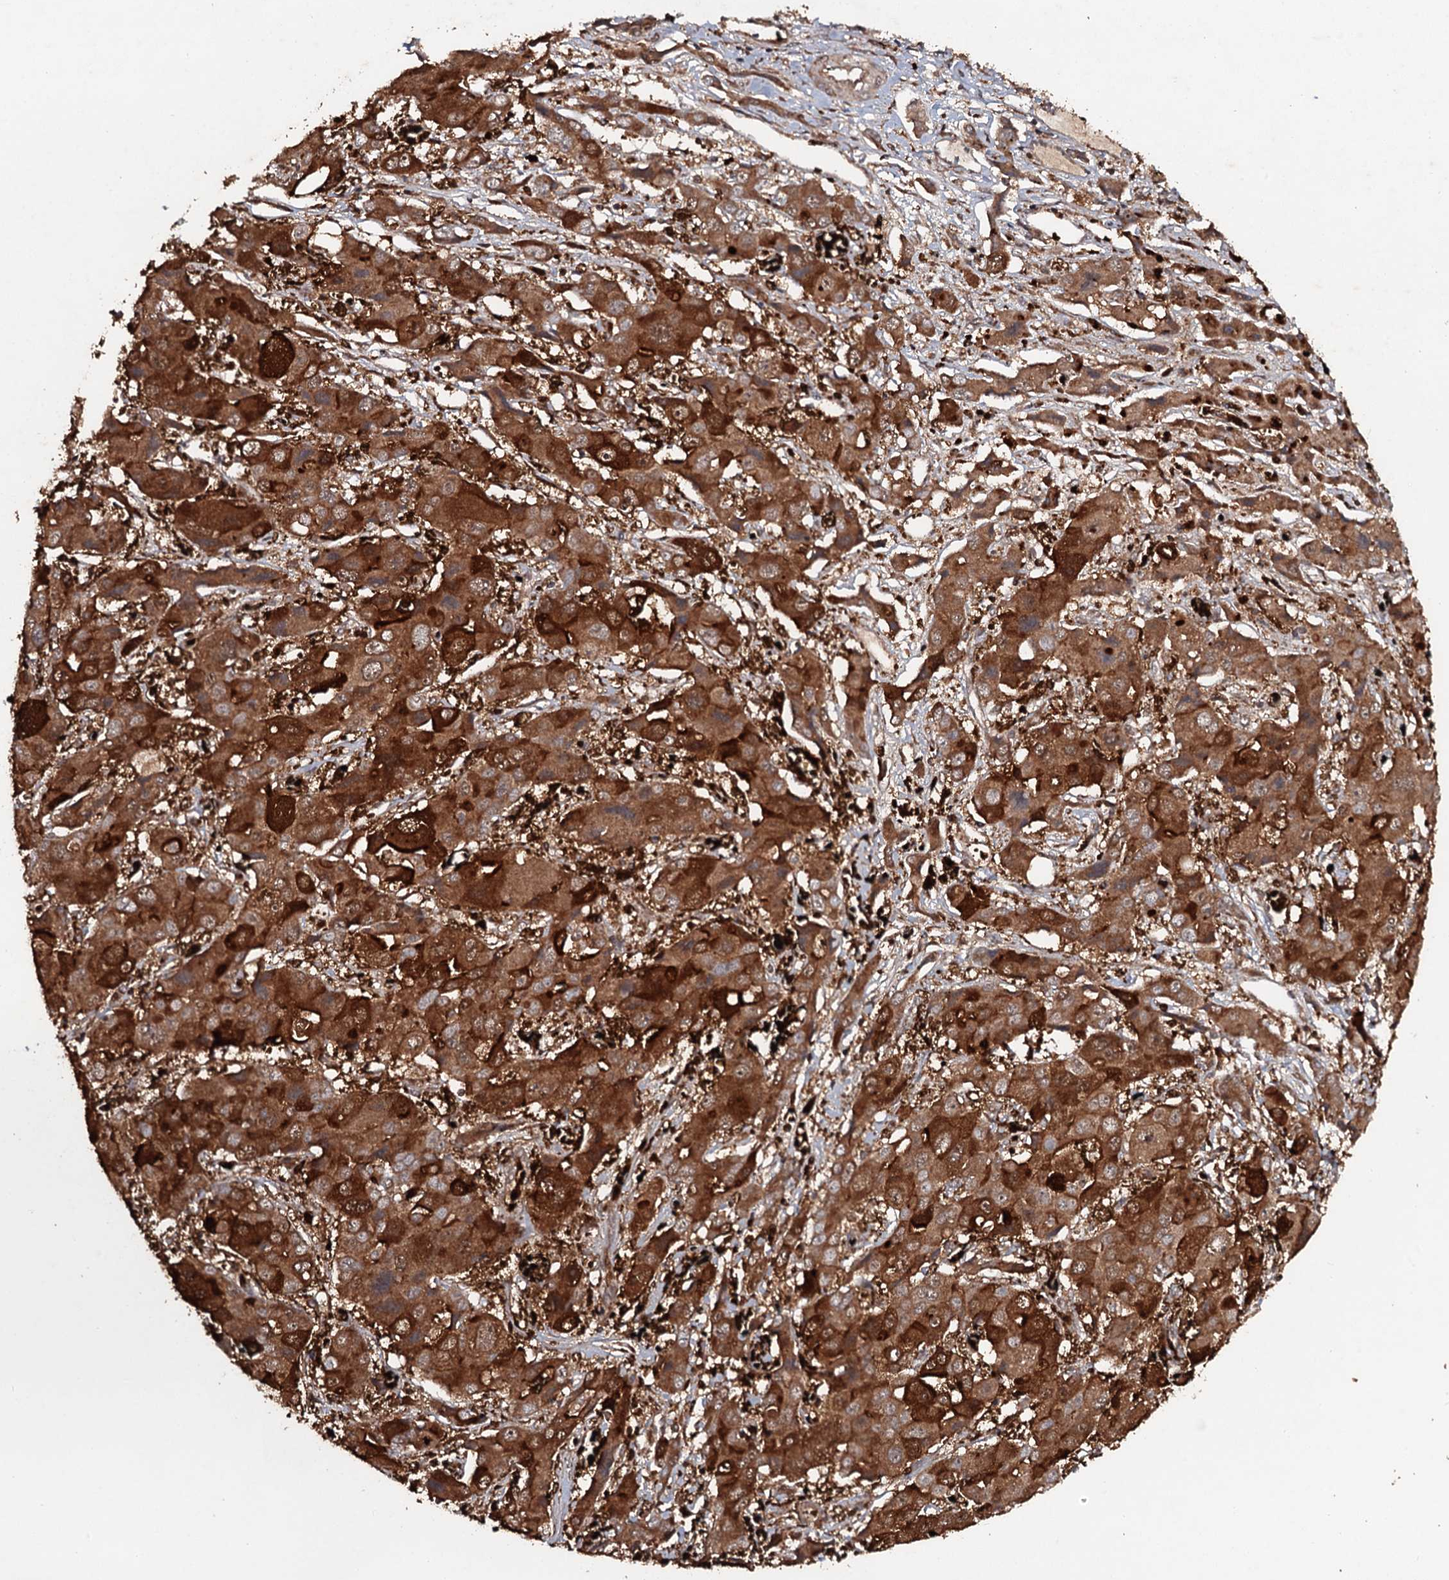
{"staining": {"intensity": "strong", "quantity": ">75%", "location": "cytoplasmic/membranous"}, "tissue": "liver cancer", "cell_type": "Tumor cells", "image_type": "cancer", "snomed": [{"axis": "morphology", "description": "Cholangiocarcinoma"}, {"axis": "topography", "description": "Liver"}], "caption": "This micrograph demonstrates cholangiocarcinoma (liver) stained with IHC to label a protein in brown. The cytoplasmic/membranous of tumor cells show strong positivity for the protein. Nuclei are counter-stained blue.", "gene": "ADGRG3", "patient": {"sex": "male", "age": 67}}